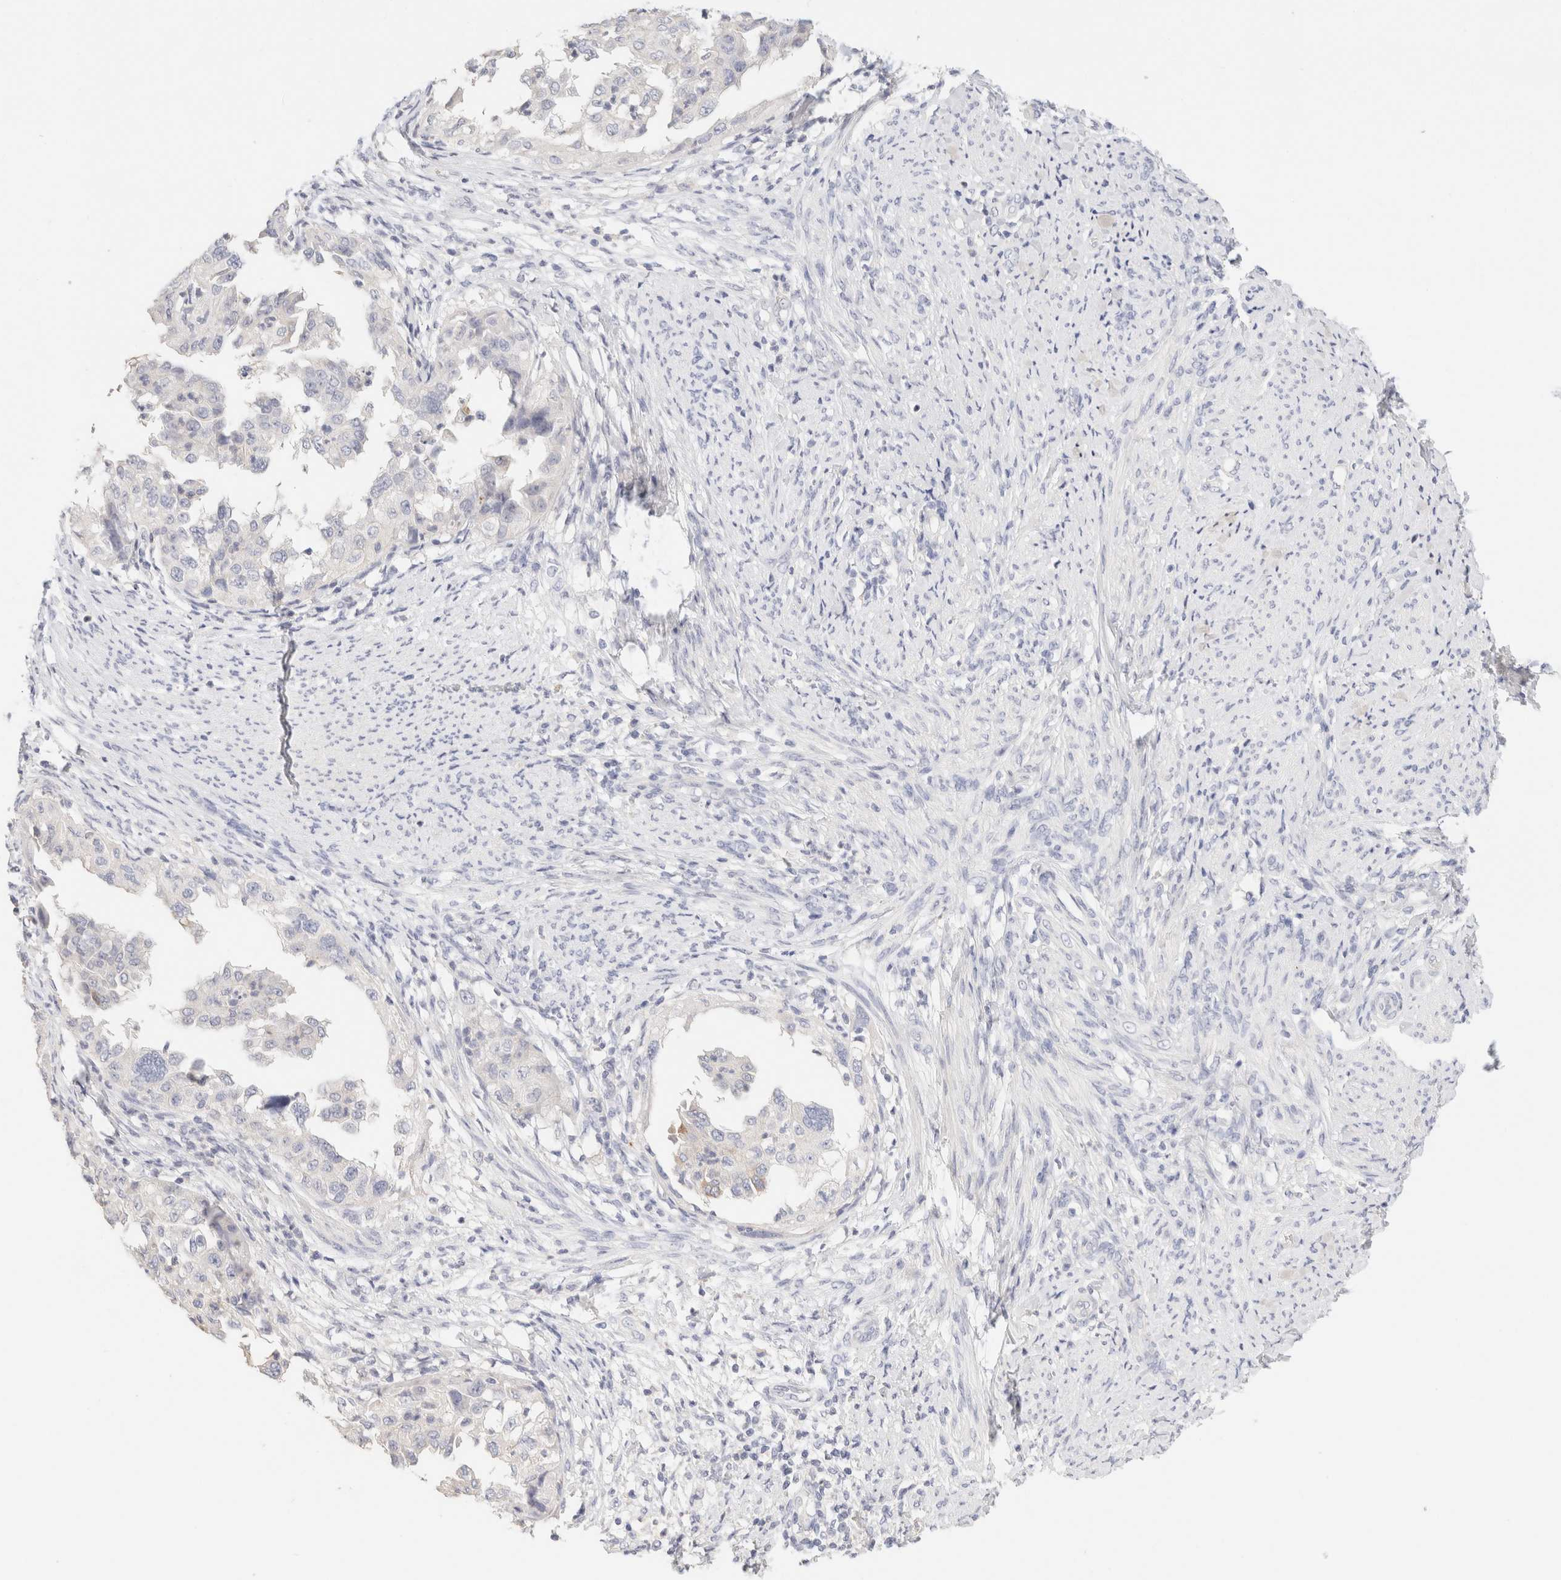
{"staining": {"intensity": "negative", "quantity": "none", "location": "none"}, "tissue": "endometrial cancer", "cell_type": "Tumor cells", "image_type": "cancer", "snomed": [{"axis": "morphology", "description": "Adenocarcinoma, NOS"}, {"axis": "topography", "description": "Endometrium"}], "caption": "Tumor cells are negative for protein expression in human endometrial cancer (adenocarcinoma).", "gene": "SCGB2A2", "patient": {"sex": "female", "age": 85}}